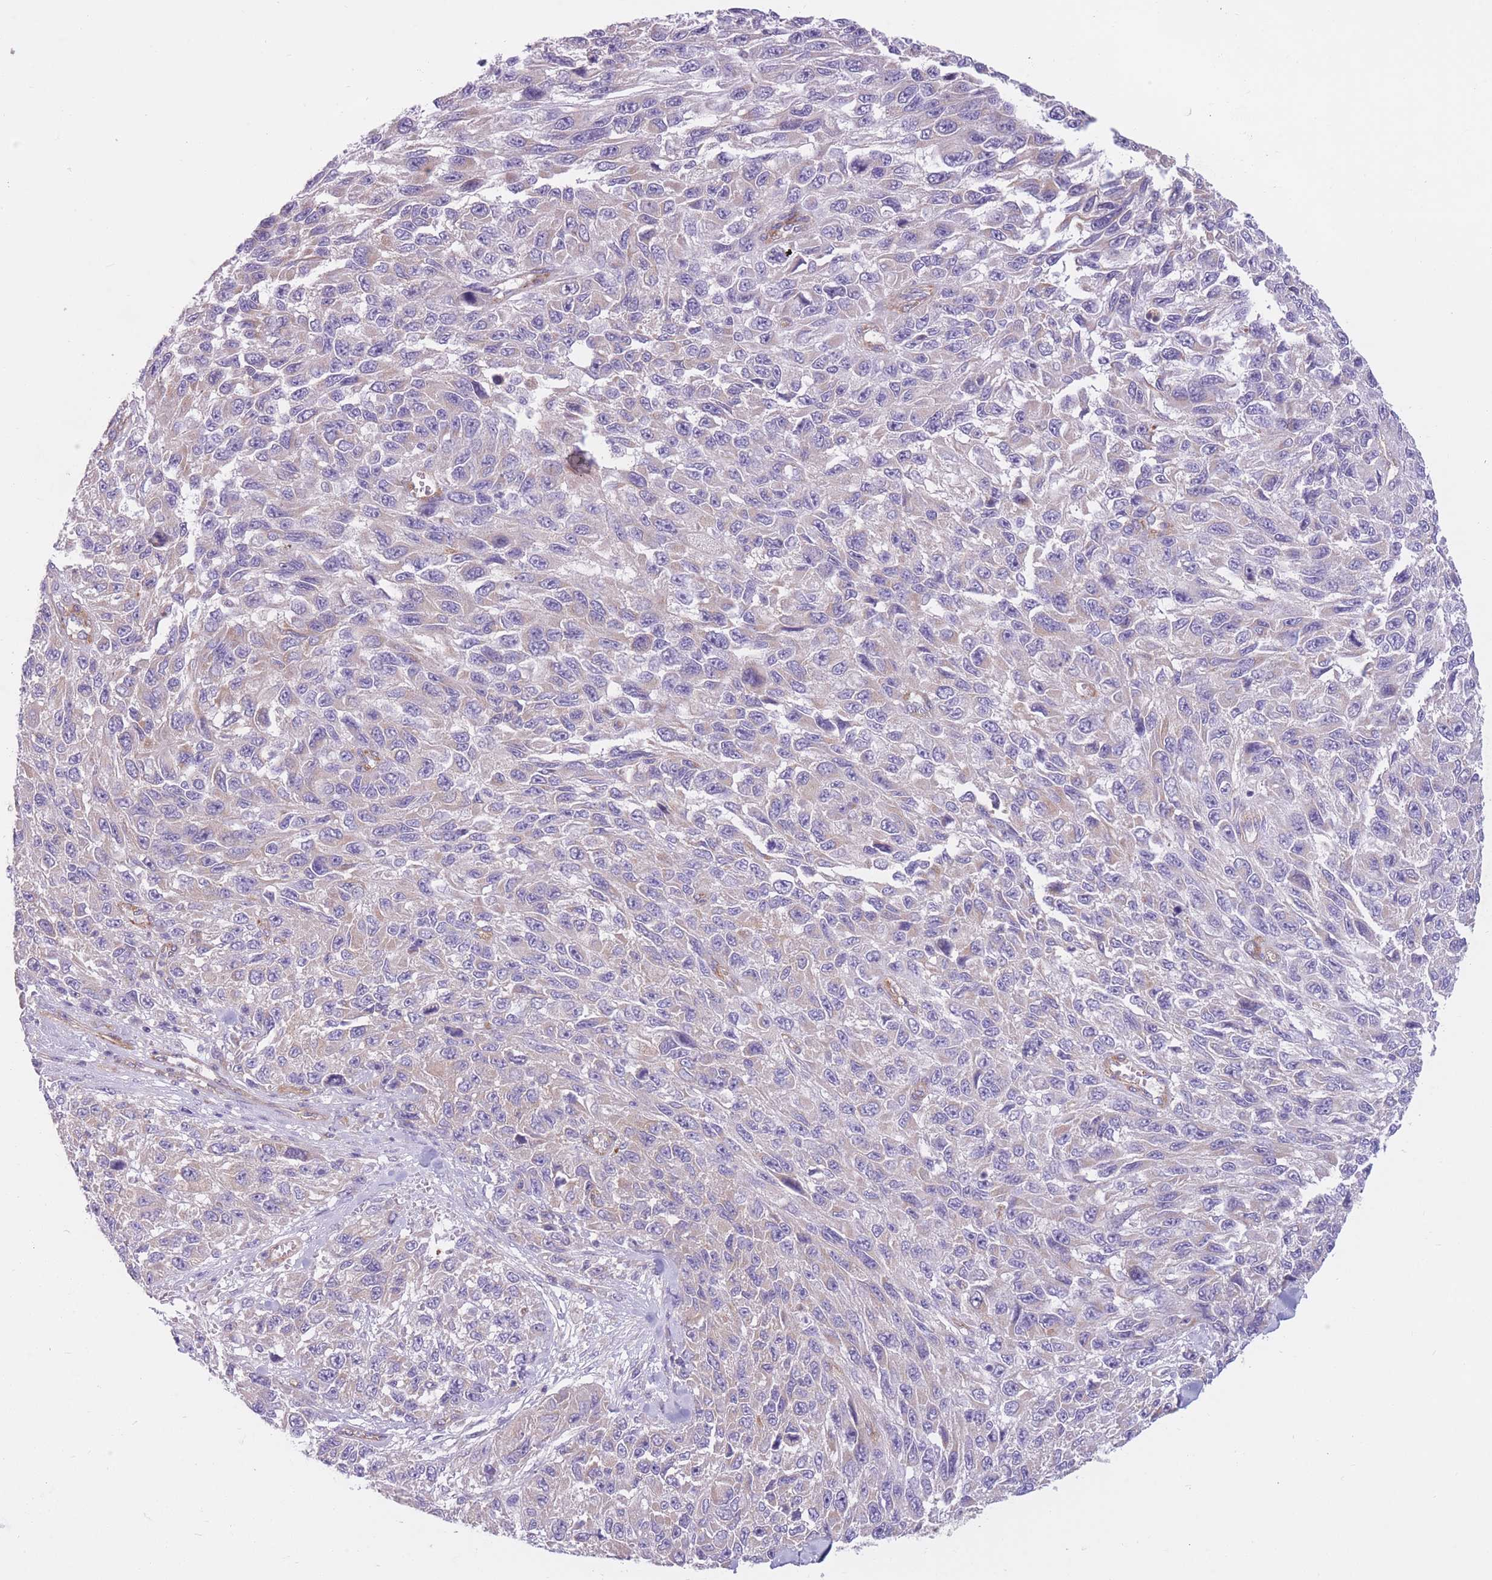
{"staining": {"intensity": "negative", "quantity": "none", "location": "none"}, "tissue": "melanoma", "cell_type": "Tumor cells", "image_type": "cancer", "snomed": [{"axis": "morphology", "description": "Malignant melanoma, NOS"}, {"axis": "topography", "description": "Skin"}], "caption": "Image shows no protein positivity in tumor cells of malignant melanoma tissue. (Immunohistochemistry, brightfield microscopy, high magnification).", "gene": "SERPINB3", "patient": {"sex": "female", "age": 96}}